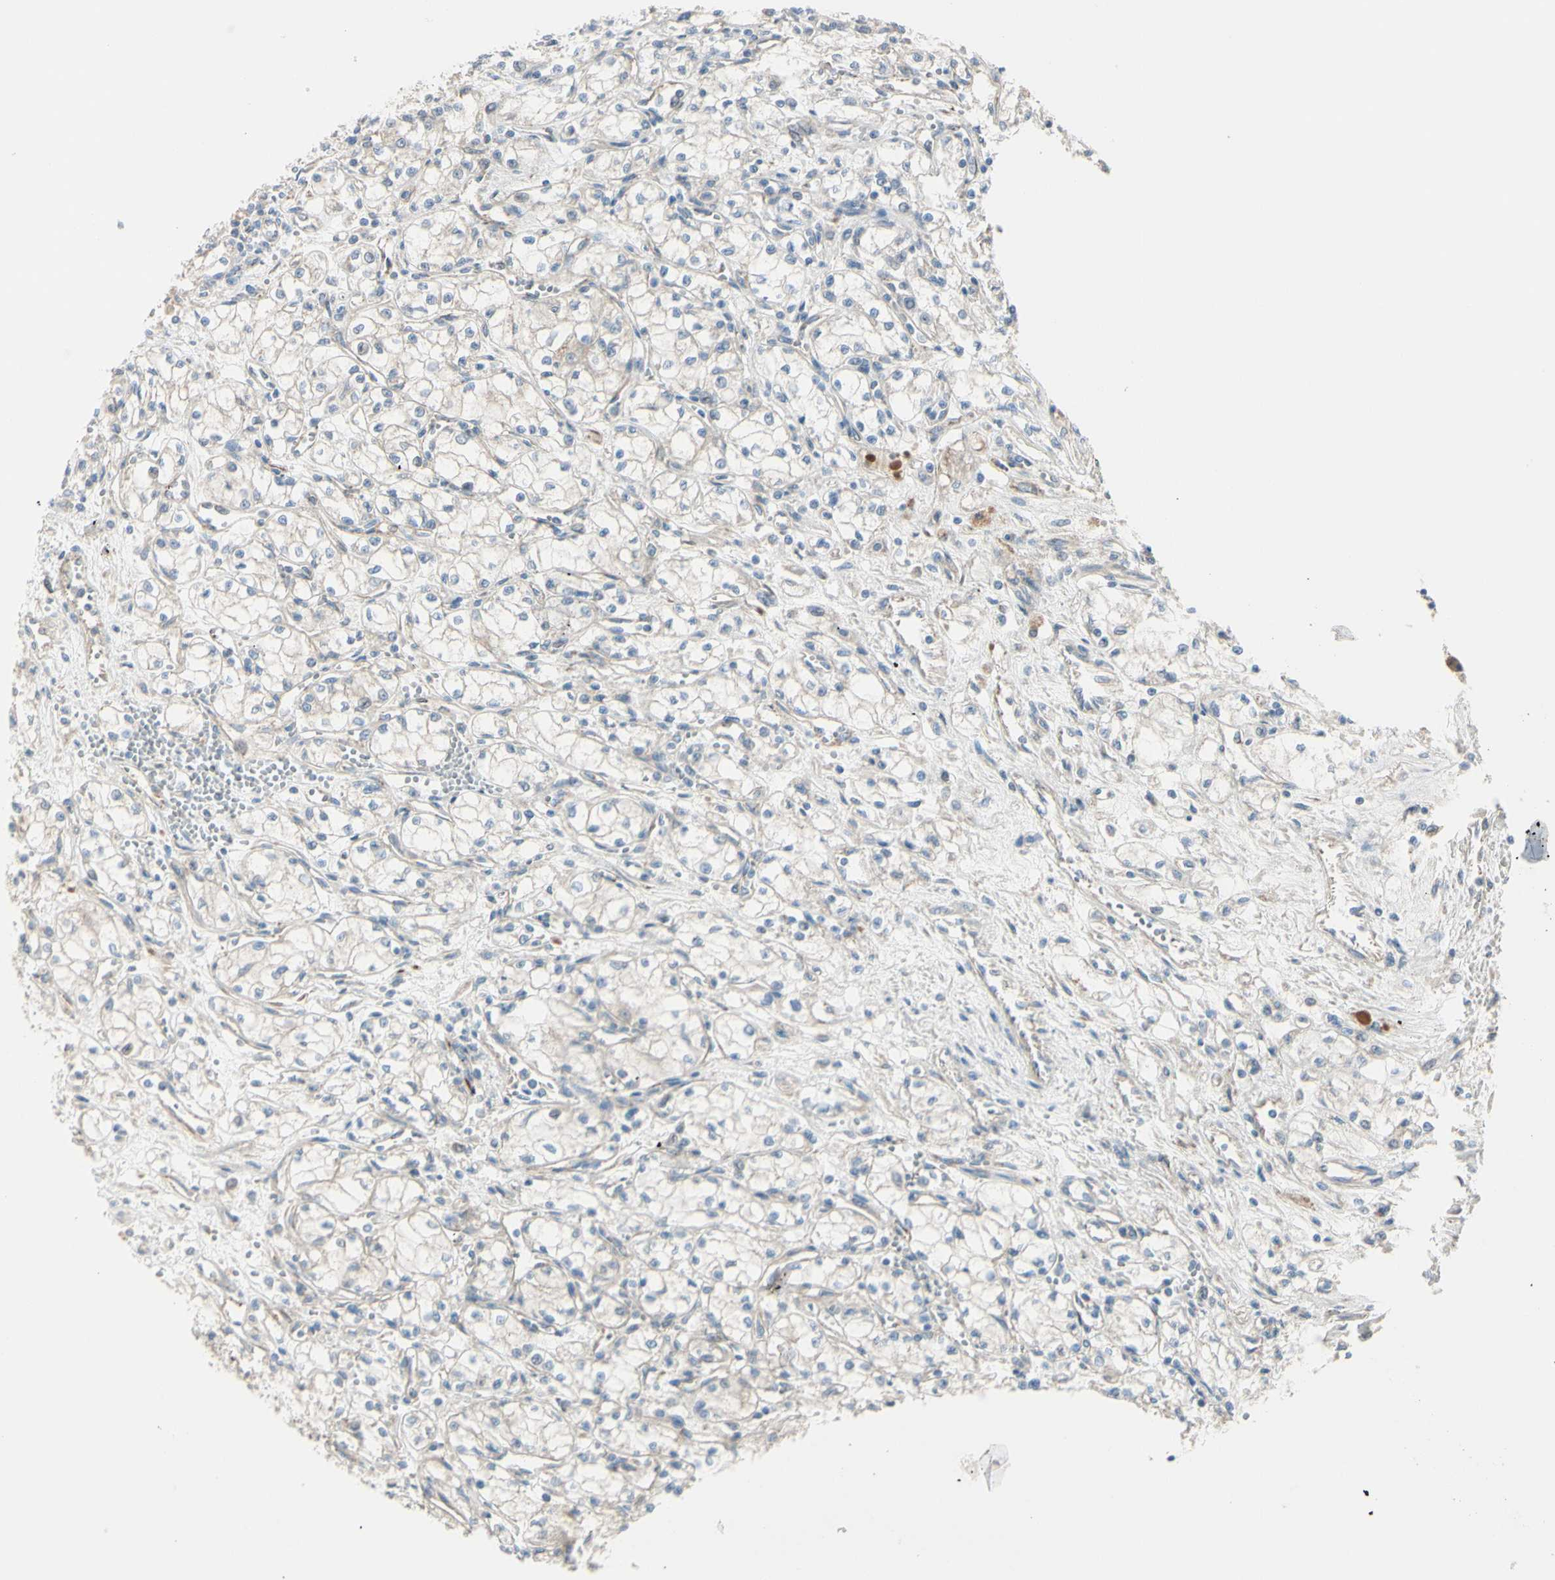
{"staining": {"intensity": "weak", "quantity": ">75%", "location": "cytoplasmic/membranous"}, "tissue": "renal cancer", "cell_type": "Tumor cells", "image_type": "cancer", "snomed": [{"axis": "morphology", "description": "Normal tissue, NOS"}, {"axis": "morphology", "description": "Adenocarcinoma, NOS"}, {"axis": "topography", "description": "Kidney"}], "caption": "IHC photomicrograph of human renal adenocarcinoma stained for a protein (brown), which reveals low levels of weak cytoplasmic/membranous expression in about >75% of tumor cells.", "gene": "EPHA3", "patient": {"sex": "male", "age": 59}}